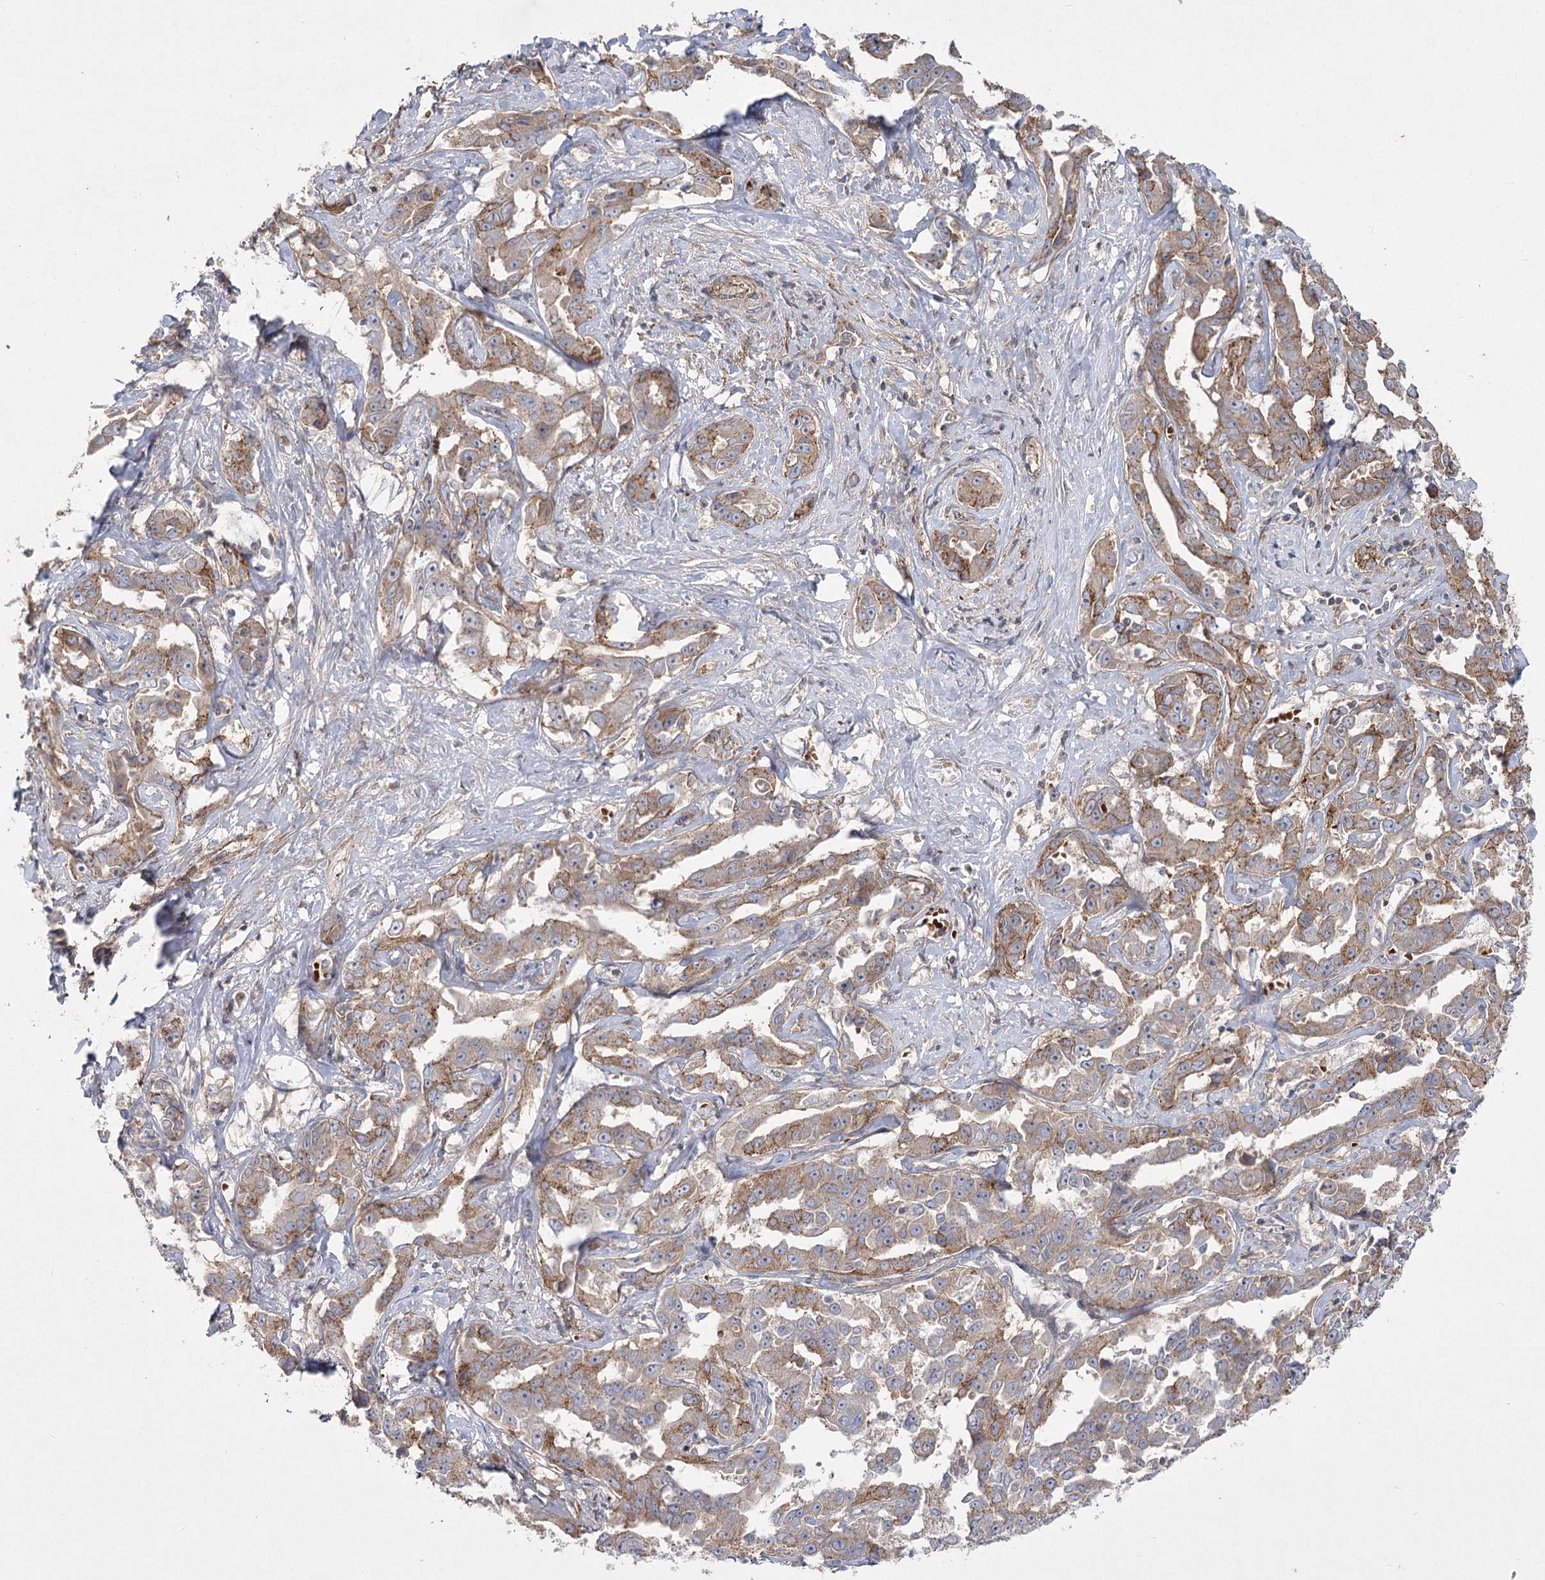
{"staining": {"intensity": "moderate", "quantity": "25%-75%", "location": "cytoplasmic/membranous"}, "tissue": "liver cancer", "cell_type": "Tumor cells", "image_type": "cancer", "snomed": [{"axis": "morphology", "description": "Cholangiocarcinoma"}, {"axis": "topography", "description": "Liver"}], "caption": "Protein expression analysis of human liver cholangiocarcinoma reveals moderate cytoplasmic/membranous staining in approximately 25%-75% of tumor cells.", "gene": "KIAA0825", "patient": {"sex": "male", "age": 59}}